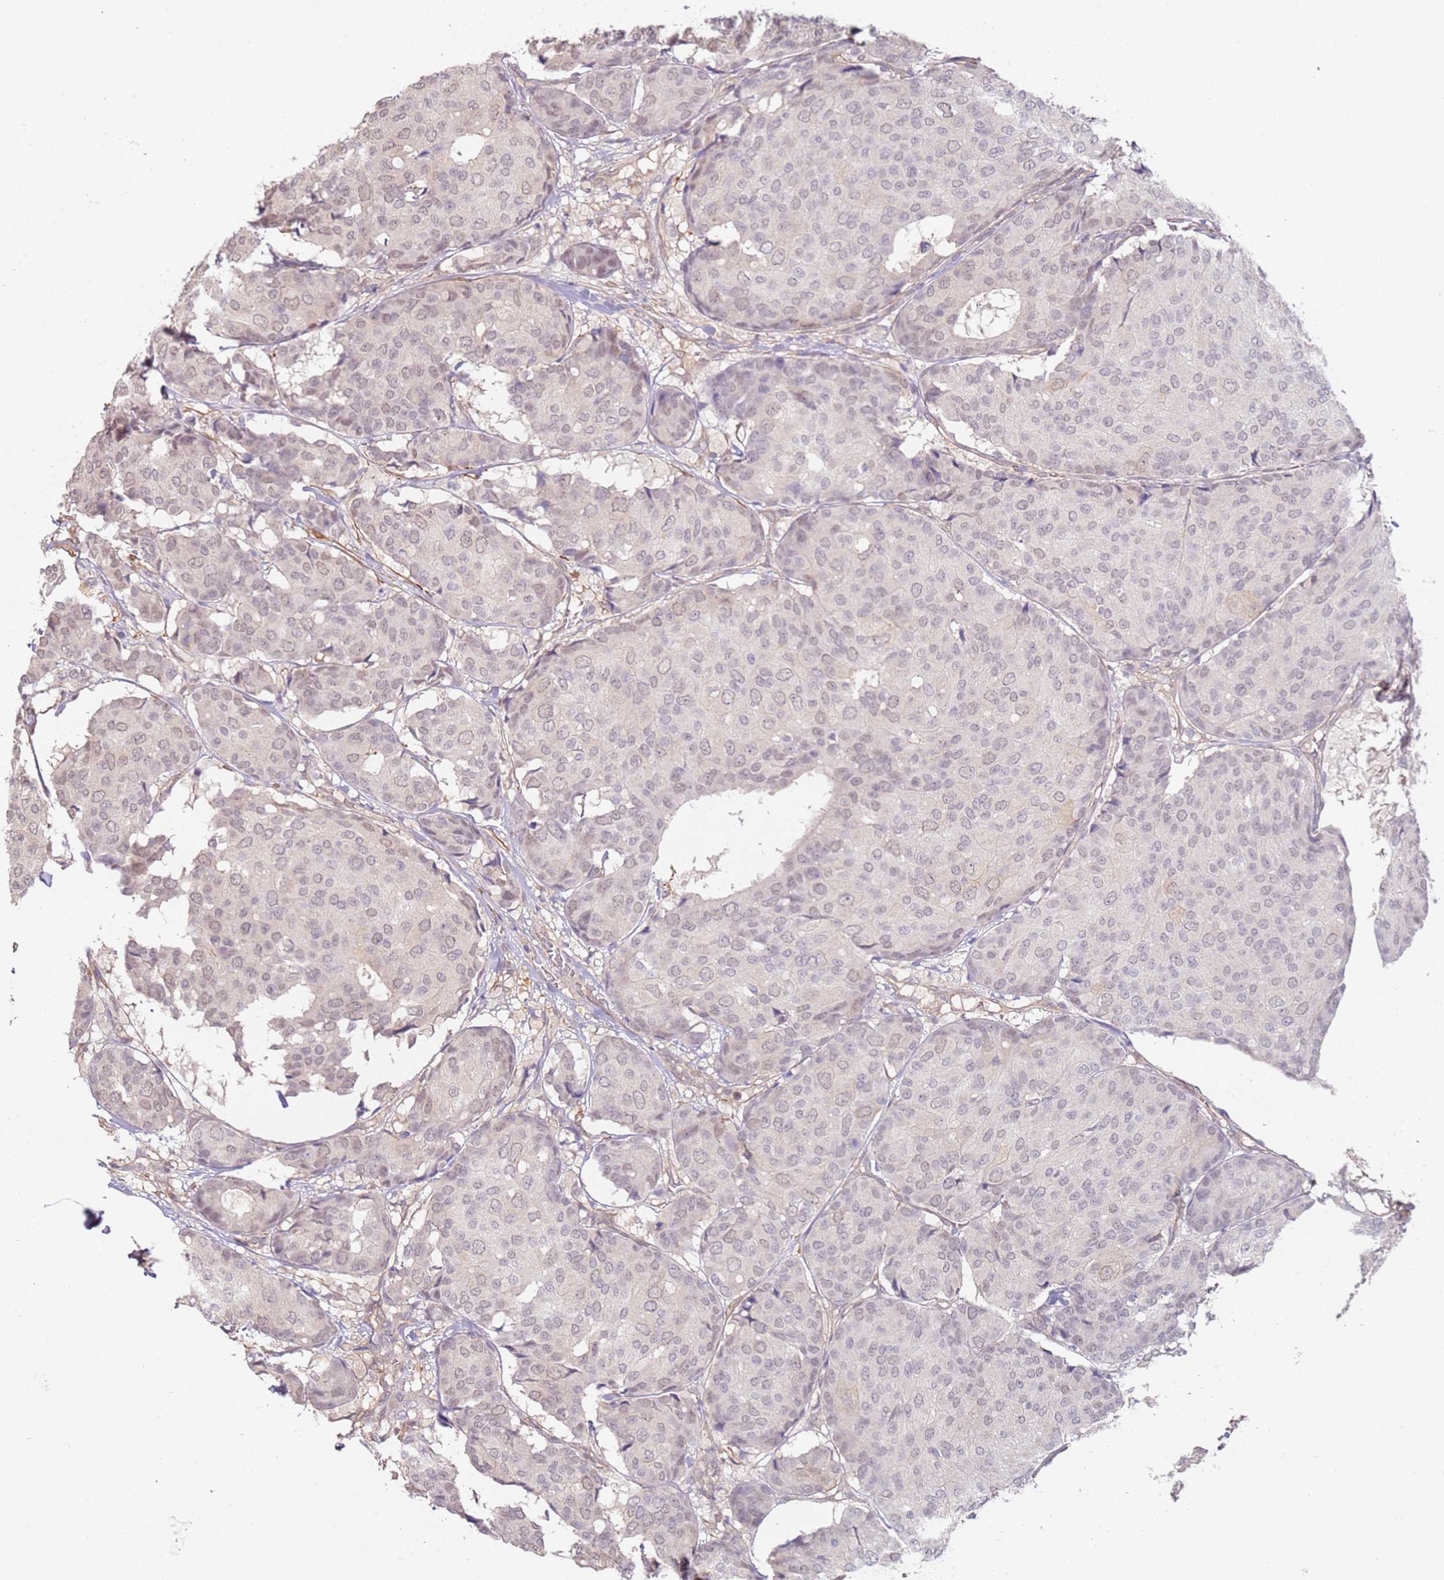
{"staining": {"intensity": "weak", "quantity": "25%-75%", "location": "nuclear"}, "tissue": "breast cancer", "cell_type": "Tumor cells", "image_type": "cancer", "snomed": [{"axis": "morphology", "description": "Duct carcinoma"}, {"axis": "topography", "description": "Breast"}], "caption": "Approximately 25%-75% of tumor cells in infiltrating ductal carcinoma (breast) exhibit weak nuclear protein staining as visualized by brown immunohistochemical staining.", "gene": "WDR93", "patient": {"sex": "female", "age": 75}}